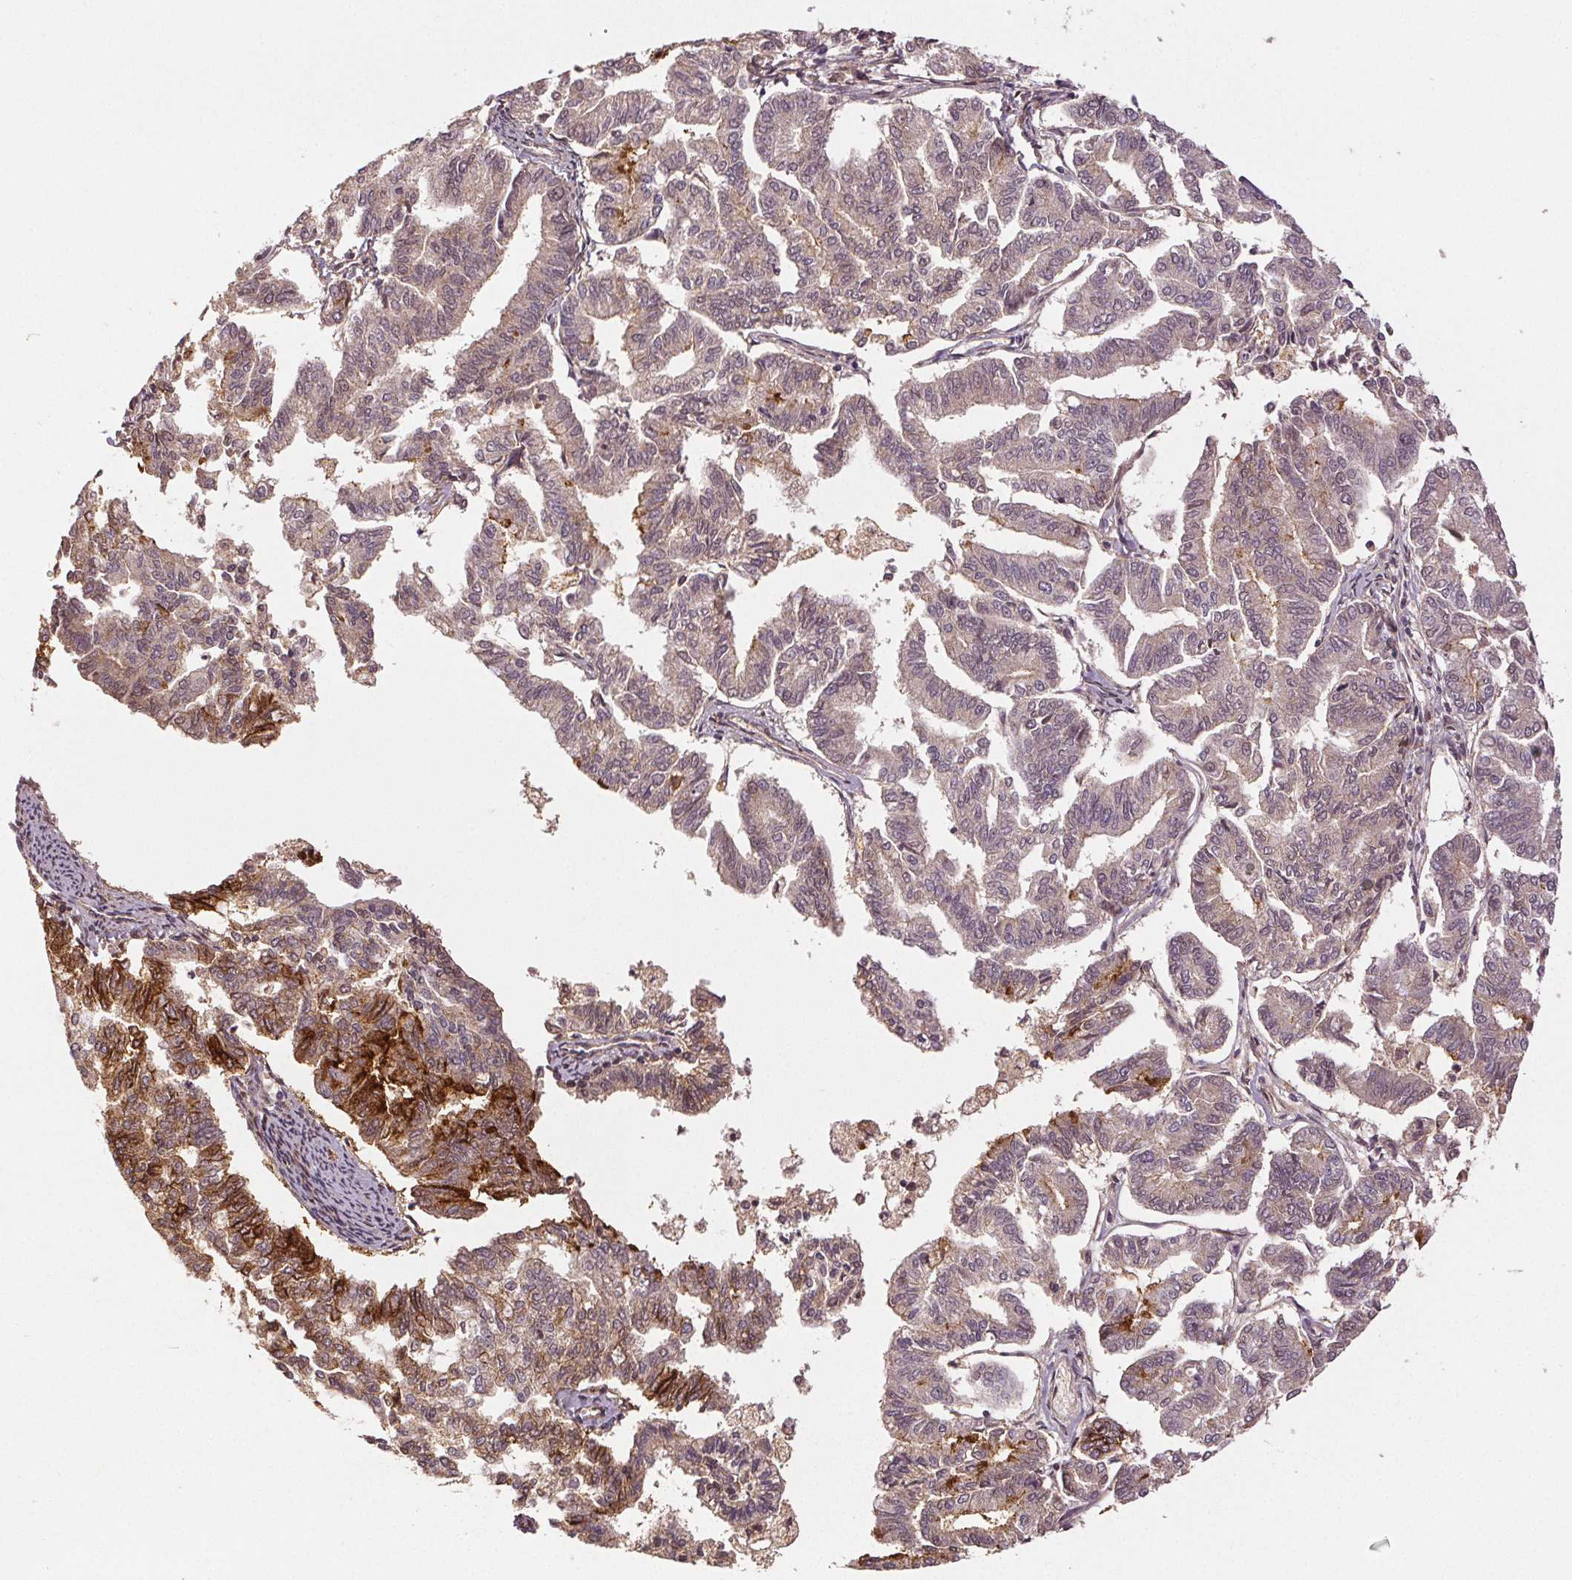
{"staining": {"intensity": "strong", "quantity": "<25%", "location": "cytoplasmic/membranous"}, "tissue": "endometrial cancer", "cell_type": "Tumor cells", "image_type": "cancer", "snomed": [{"axis": "morphology", "description": "Adenocarcinoma, NOS"}, {"axis": "topography", "description": "Endometrium"}], "caption": "Endometrial cancer tissue exhibits strong cytoplasmic/membranous expression in approximately <25% of tumor cells", "gene": "EPHB3", "patient": {"sex": "female", "age": 79}}